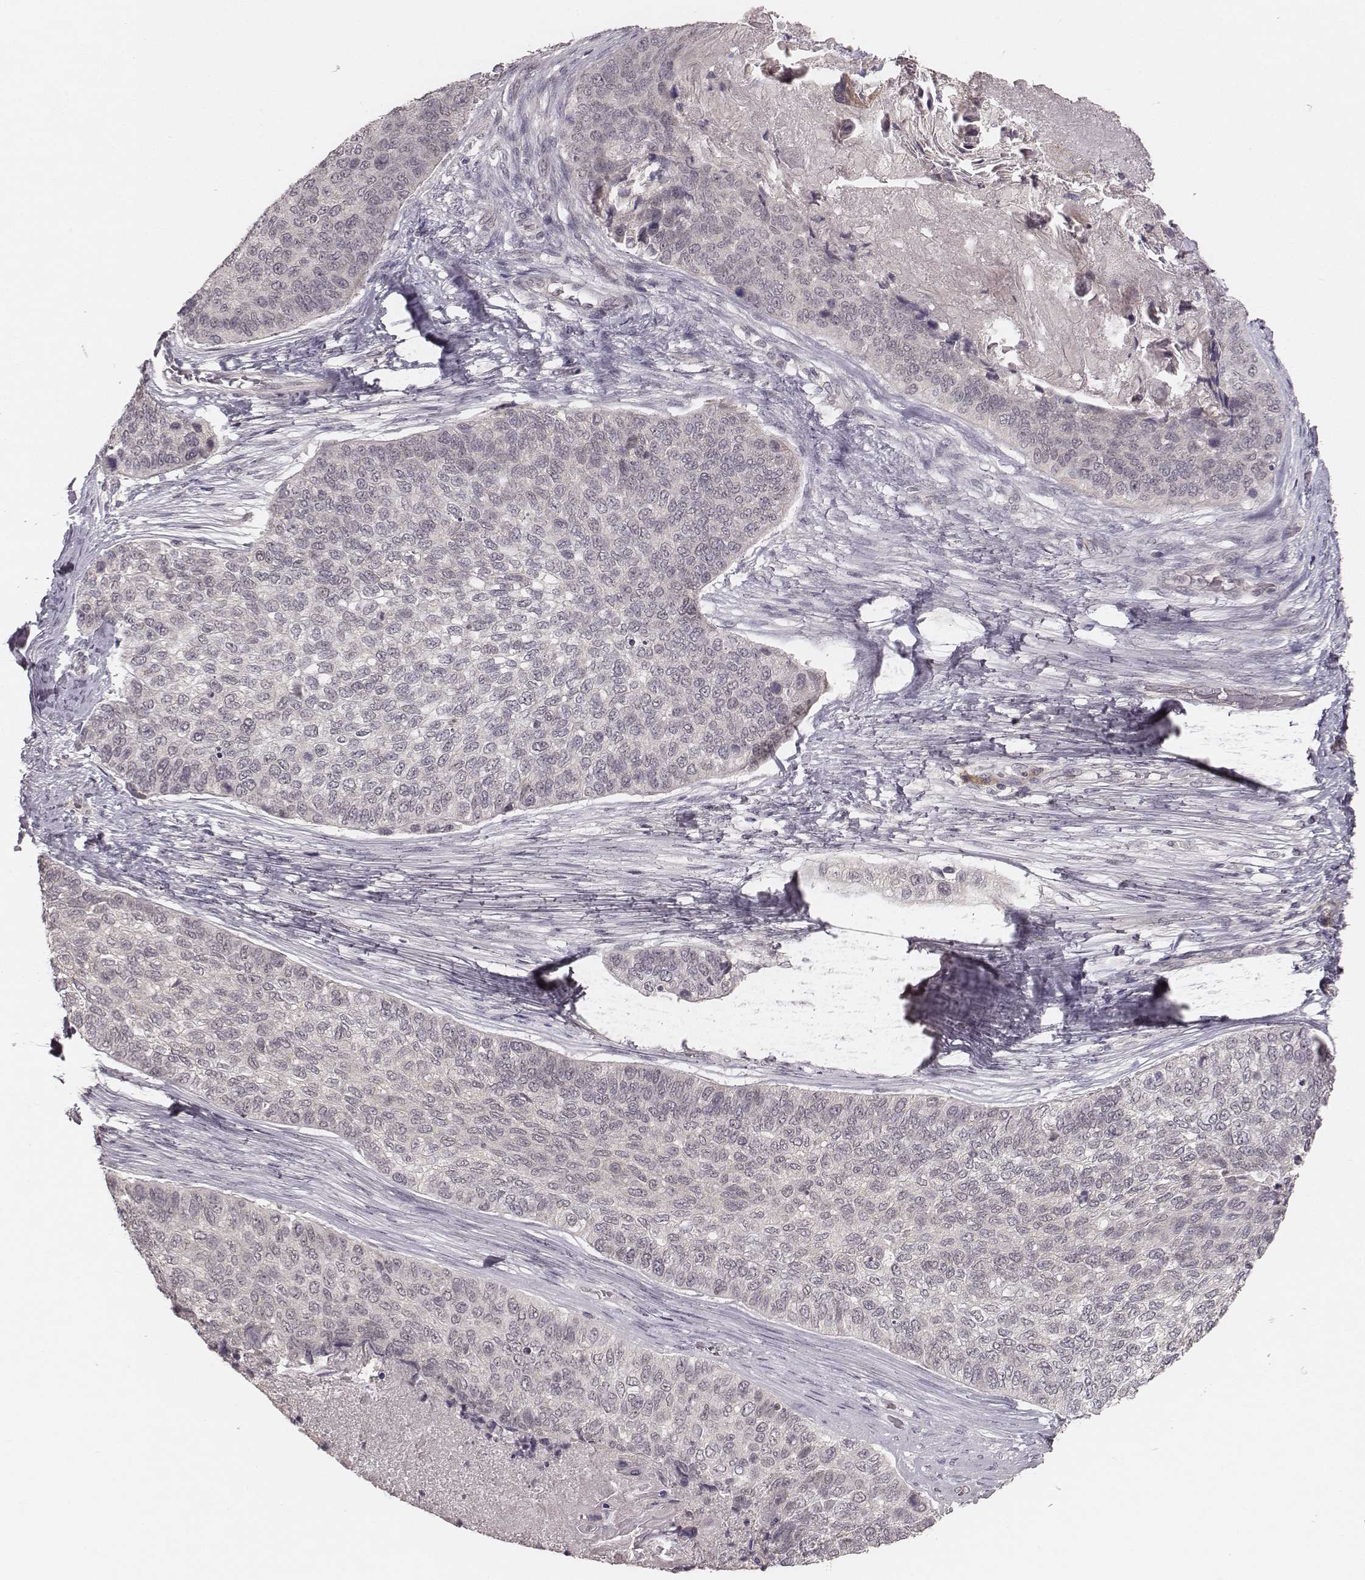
{"staining": {"intensity": "negative", "quantity": "none", "location": "none"}, "tissue": "lung cancer", "cell_type": "Tumor cells", "image_type": "cancer", "snomed": [{"axis": "morphology", "description": "Squamous cell carcinoma, NOS"}, {"axis": "topography", "description": "Lung"}], "caption": "Tumor cells are negative for brown protein staining in lung squamous cell carcinoma.", "gene": "LY6K", "patient": {"sex": "male", "age": 69}}